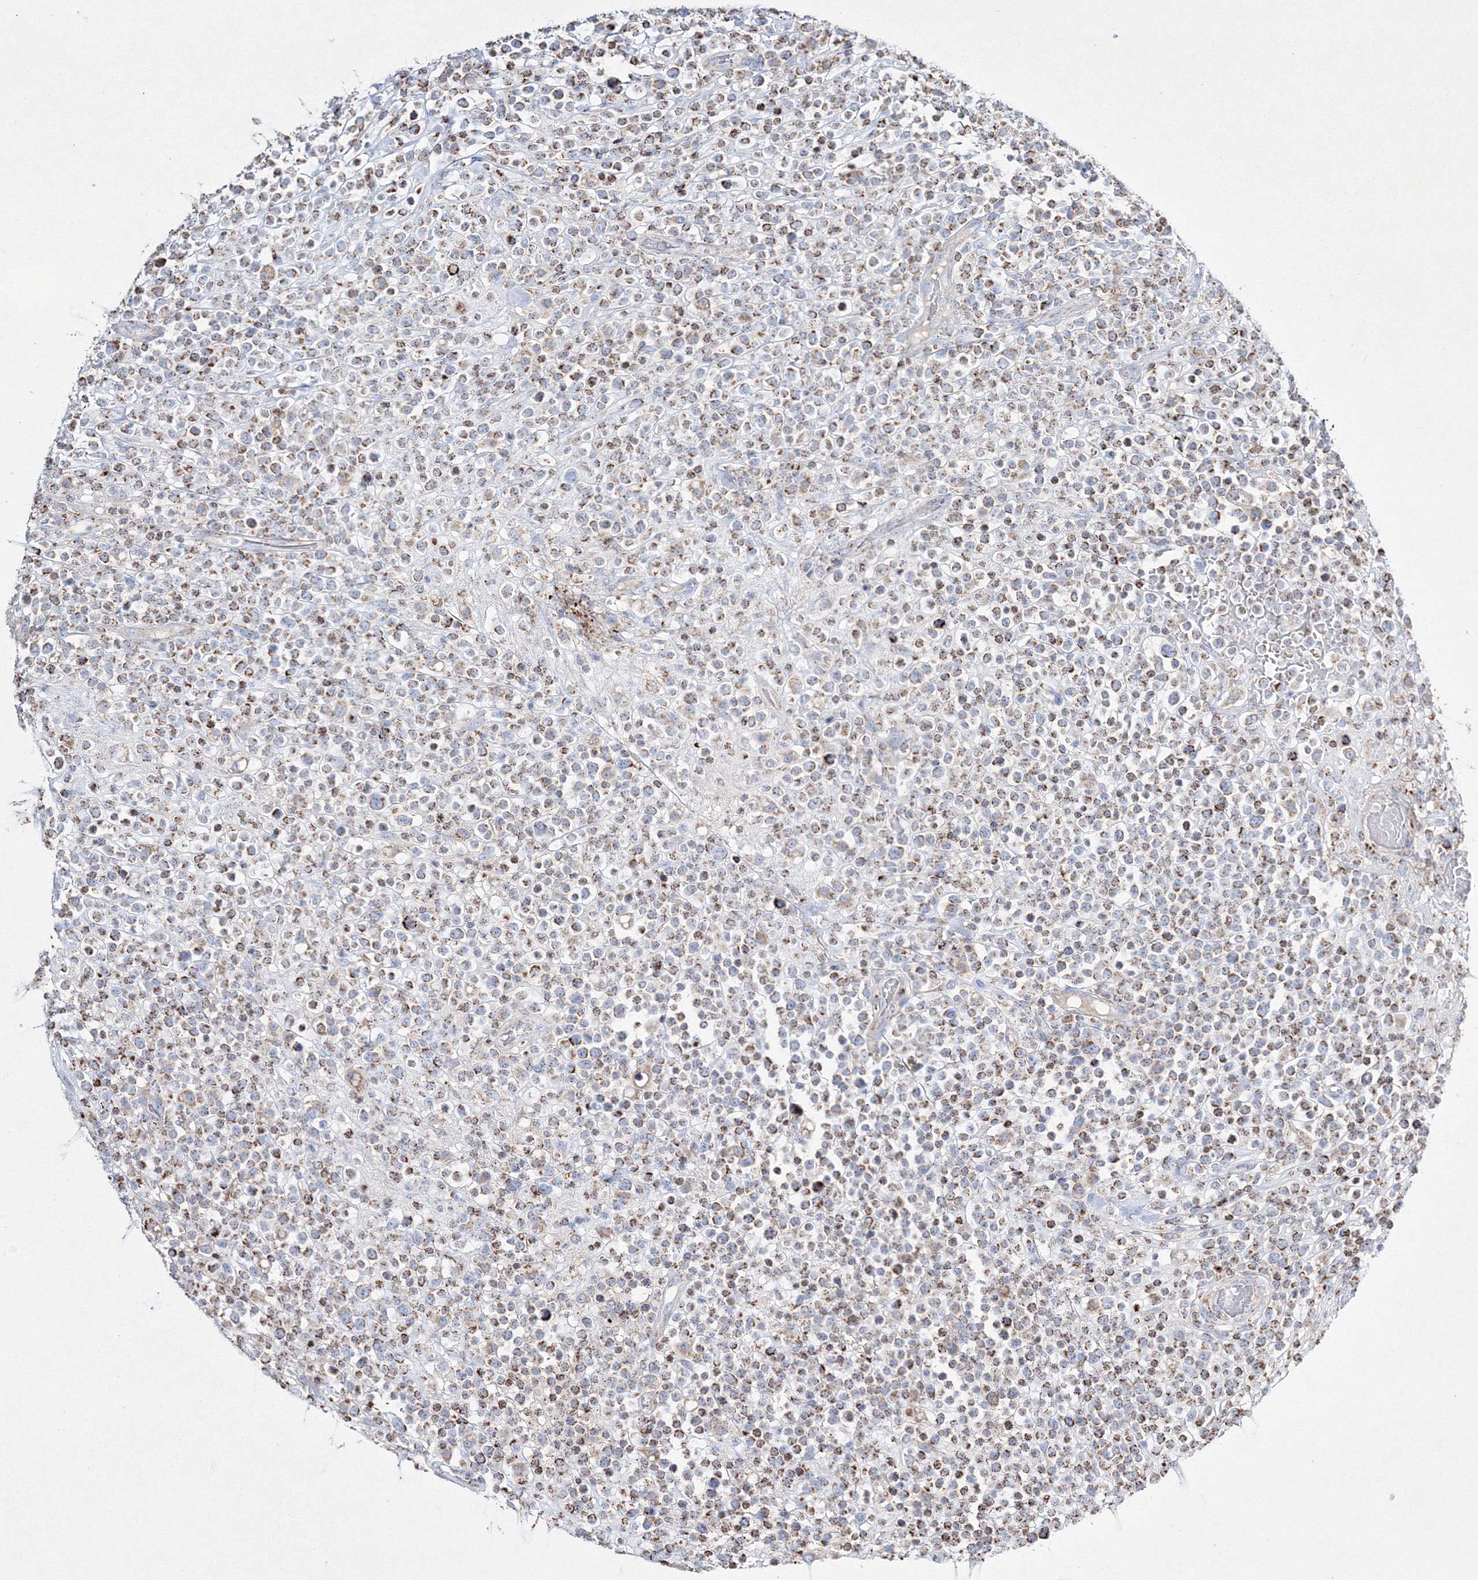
{"staining": {"intensity": "moderate", "quantity": ">75%", "location": "cytoplasmic/membranous"}, "tissue": "lymphoma", "cell_type": "Tumor cells", "image_type": "cancer", "snomed": [{"axis": "morphology", "description": "Malignant lymphoma, non-Hodgkin's type, High grade"}, {"axis": "topography", "description": "Colon"}], "caption": "Immunohistochemistry micrograph of human lymphoma stained for a protein (brown), which reveals medium levels of moderate cytoplasmic/membranous expression in approximately >75% of tumor cells.", "gene": "IGSF9", "patient": {"sex": "female", "age": 53}}